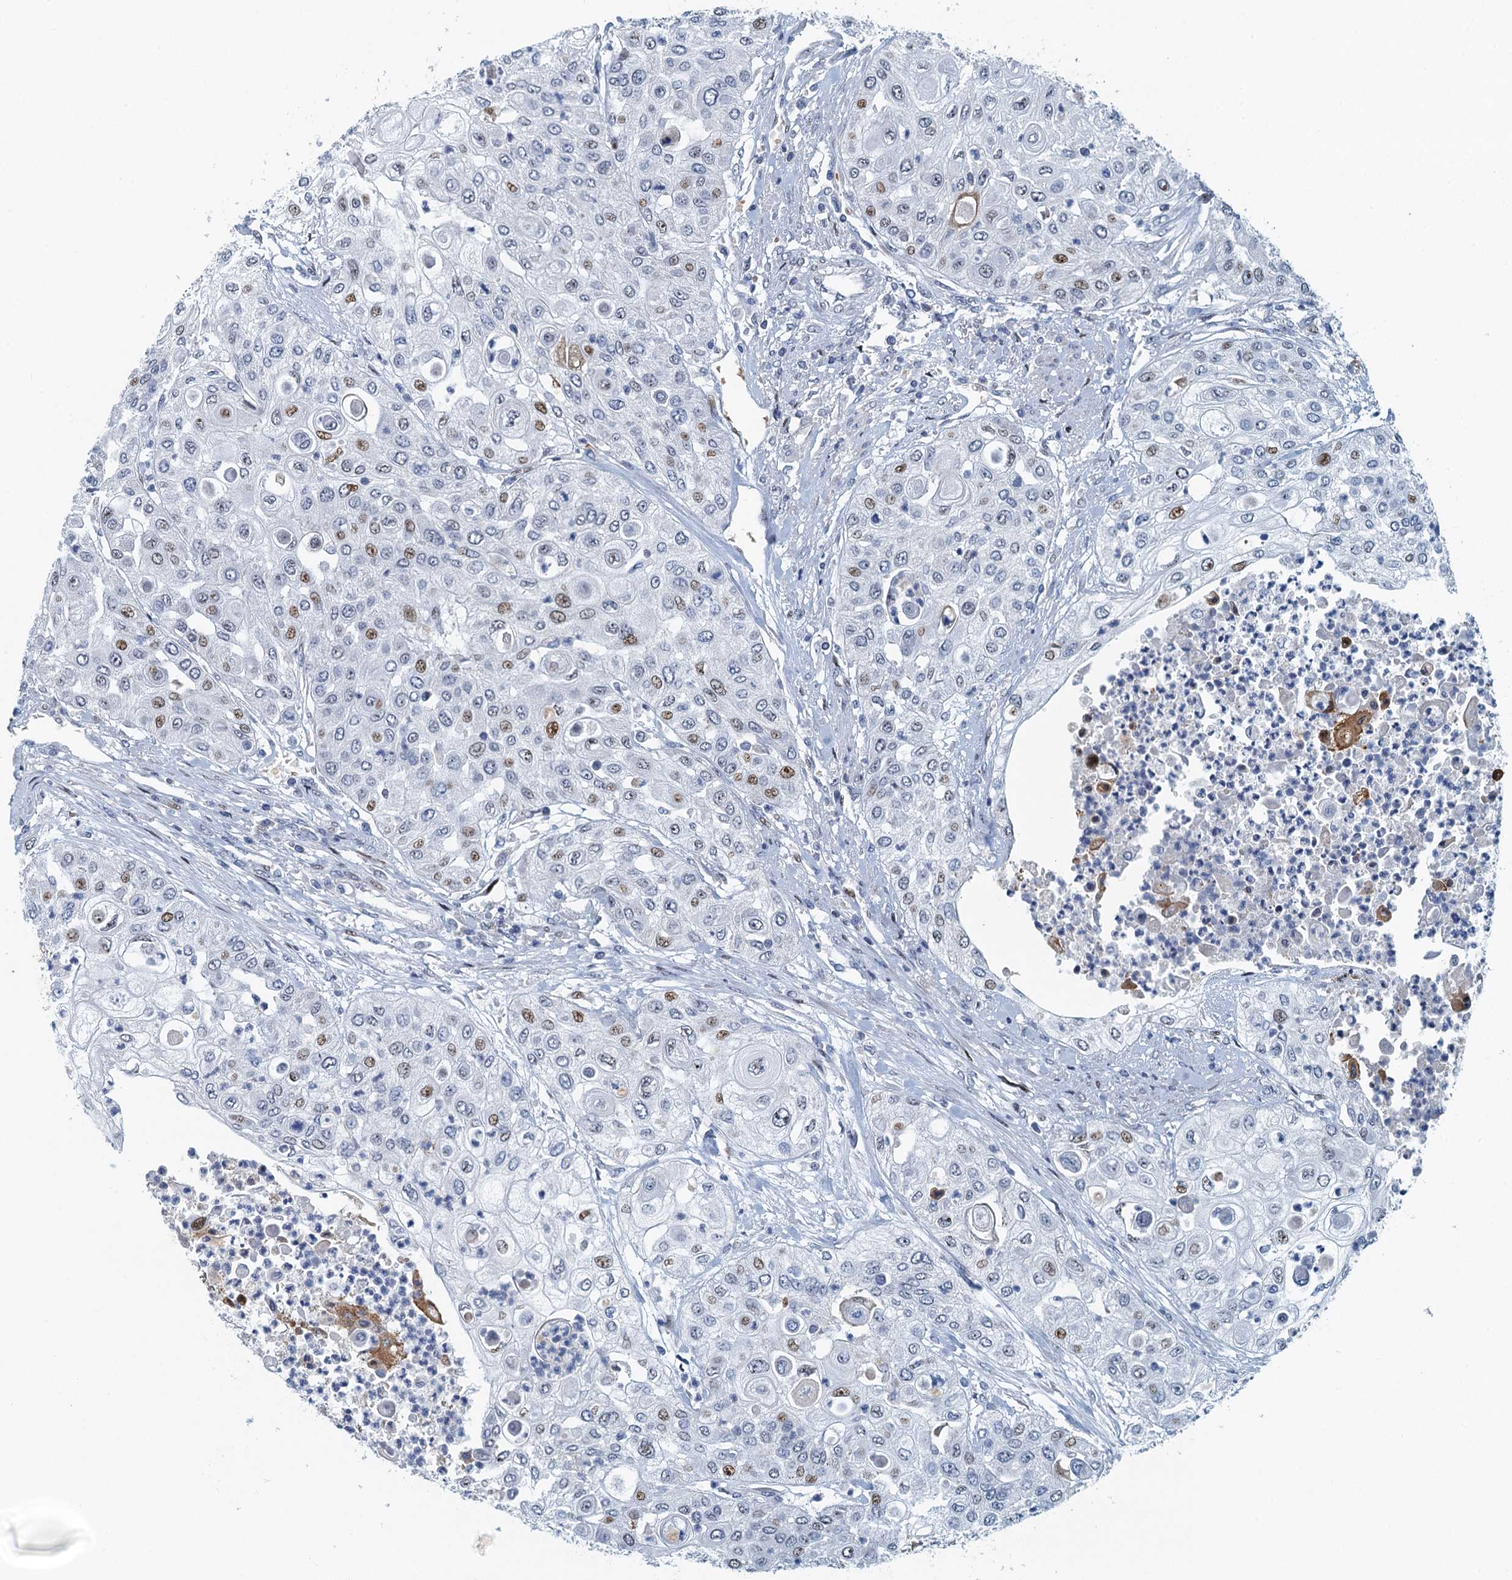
{"staining": {"intensity": "moderate", "quantity": "<25%", "location": "nuclear"}, "tissue": "urothelial cancer", "cell_type": "Tumor cells", "image_type": "cancer", "snomed": [{"axis": "morphology", "description": "Urothelial carcinoma, High grade"}, {"axis": "topography", "description": "Urinary bladder"}], "caption": "Immunohistochemistry histopathology image of neoplastic tissue: urothelial carcinoma (high-grade) stained using immunohistochemistry (IHC) reveals low levels of moderate protein expression localized specifically in the nuclear of tumor cells, appearing as a nuclear brown color.", "gene": "ANKRD13D", "patient": {"sex": "female", "age": 79}}